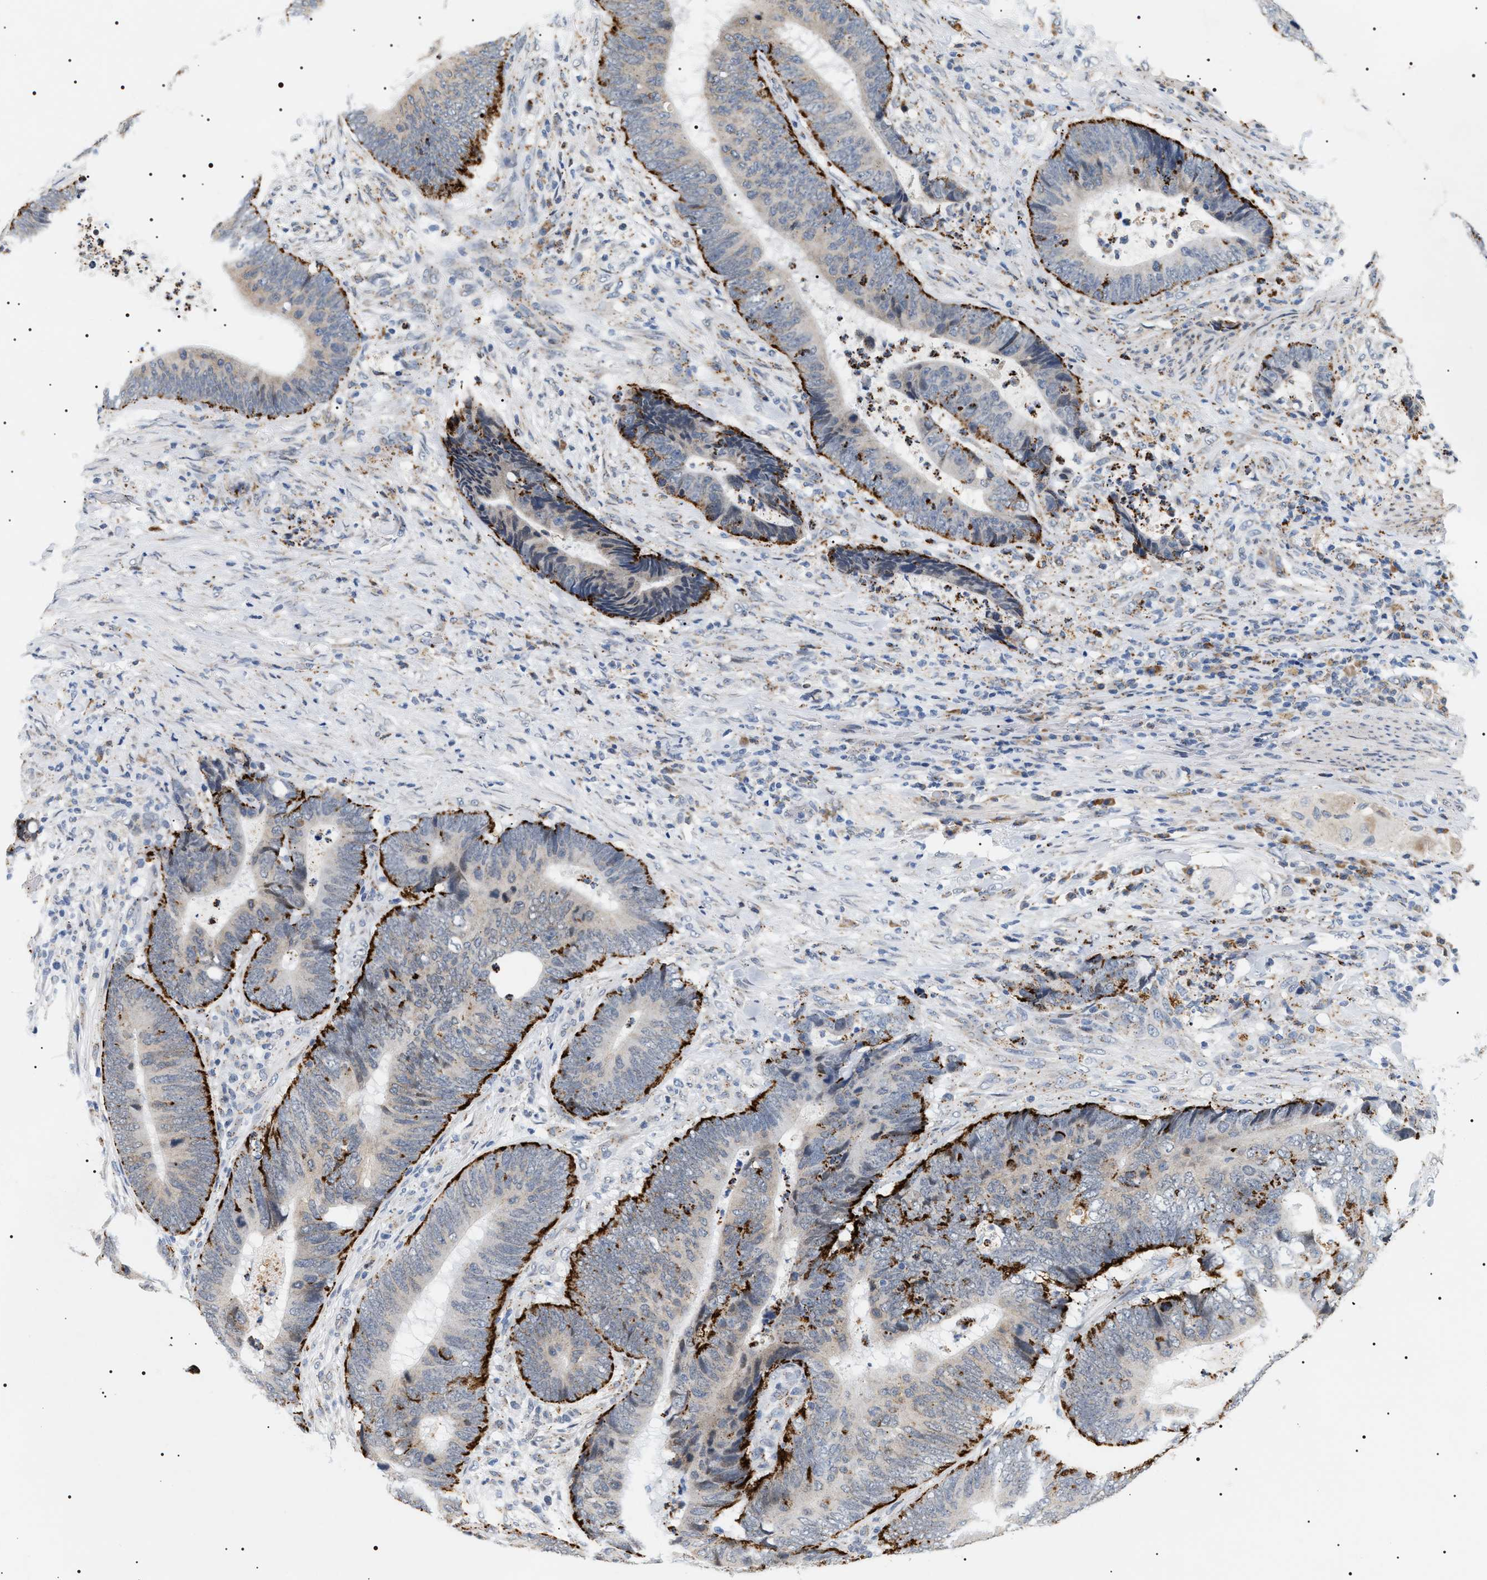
{"staining": {"intensity": "strong", "quantity": "25%-75%", "location": "cytoplasmic/membranous"}, "tissue": "colorectal cancer", "cell_type": "Tumor cells", "image_type": "cancer", "snomed": [{"axis": "morphology", "description": "Adenocarcinoma, NOS"}, {"axis": "topography", "description": "Colon"}], "caption": "A brown stain shows strong cytoplasmic/membranous expression of a protein in human colorectal adenocarcinoma tumor cells.", "gene": "HSD17B11", "patient": {"sex": "male", "age": 56}}